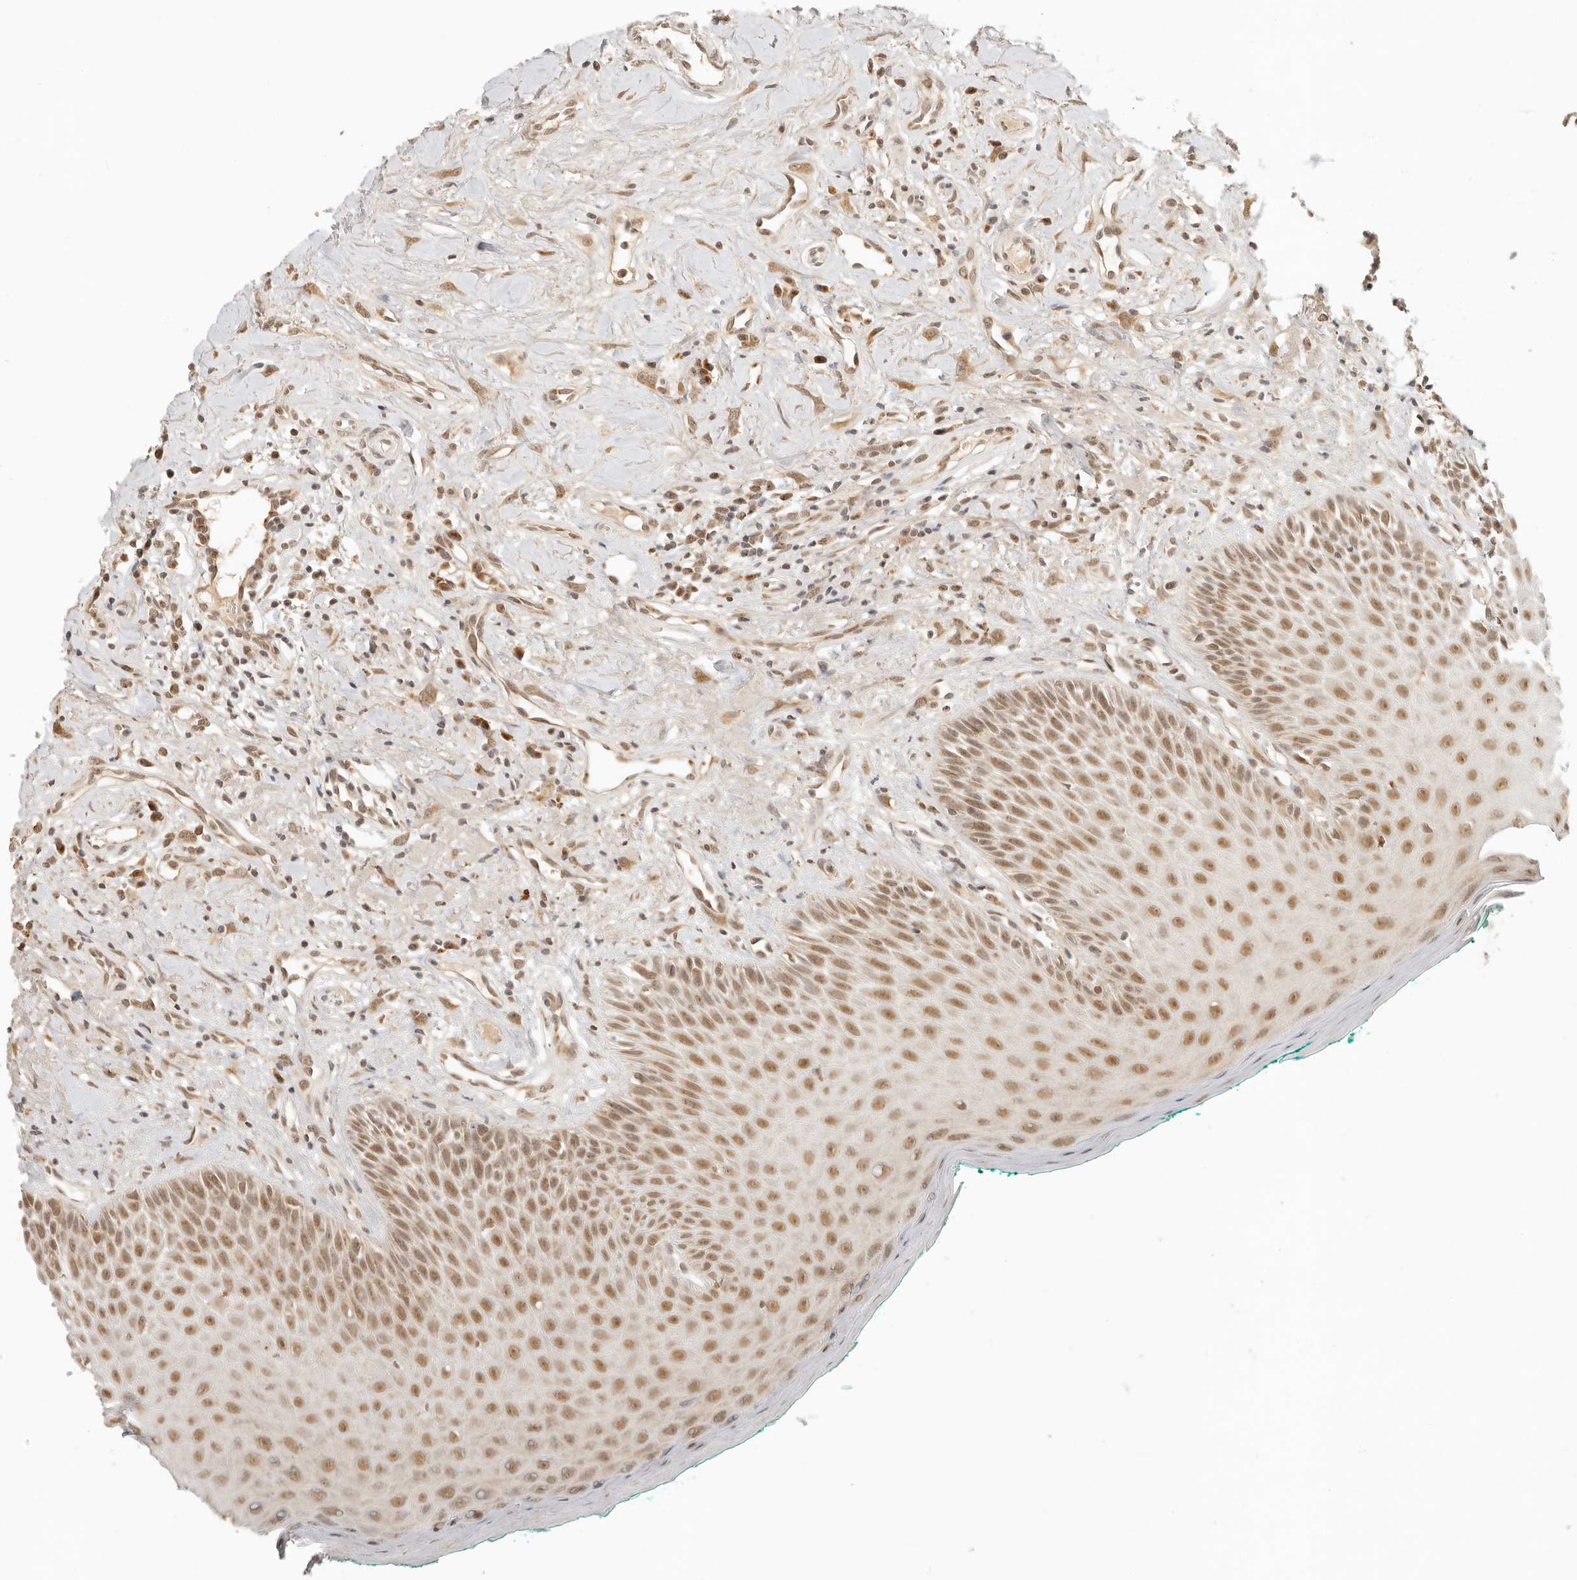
{"staining": {"intensity": "moderate", "quantity": ">75%", "location": "nuclear"}, "tissue": "oral mucosa", "cell_type": "Squamous epithelial cells", "image_type": "normal", "snomed": [{"axis": "morphology", "description": "Normal tissue, NOS"}, {"axis": "topography", "description": "Oral tissue"}], "caption": "A brown stain highlights moderate nuclear expression of a protein in squamous epithelial cells of unremarkable human oral mucosa. Immunohistochemistry stains the protein of interest in brown and the nuclei are stained blue.", "gene": "INTS11", "patient": {"sex": "female", "age": 70}}